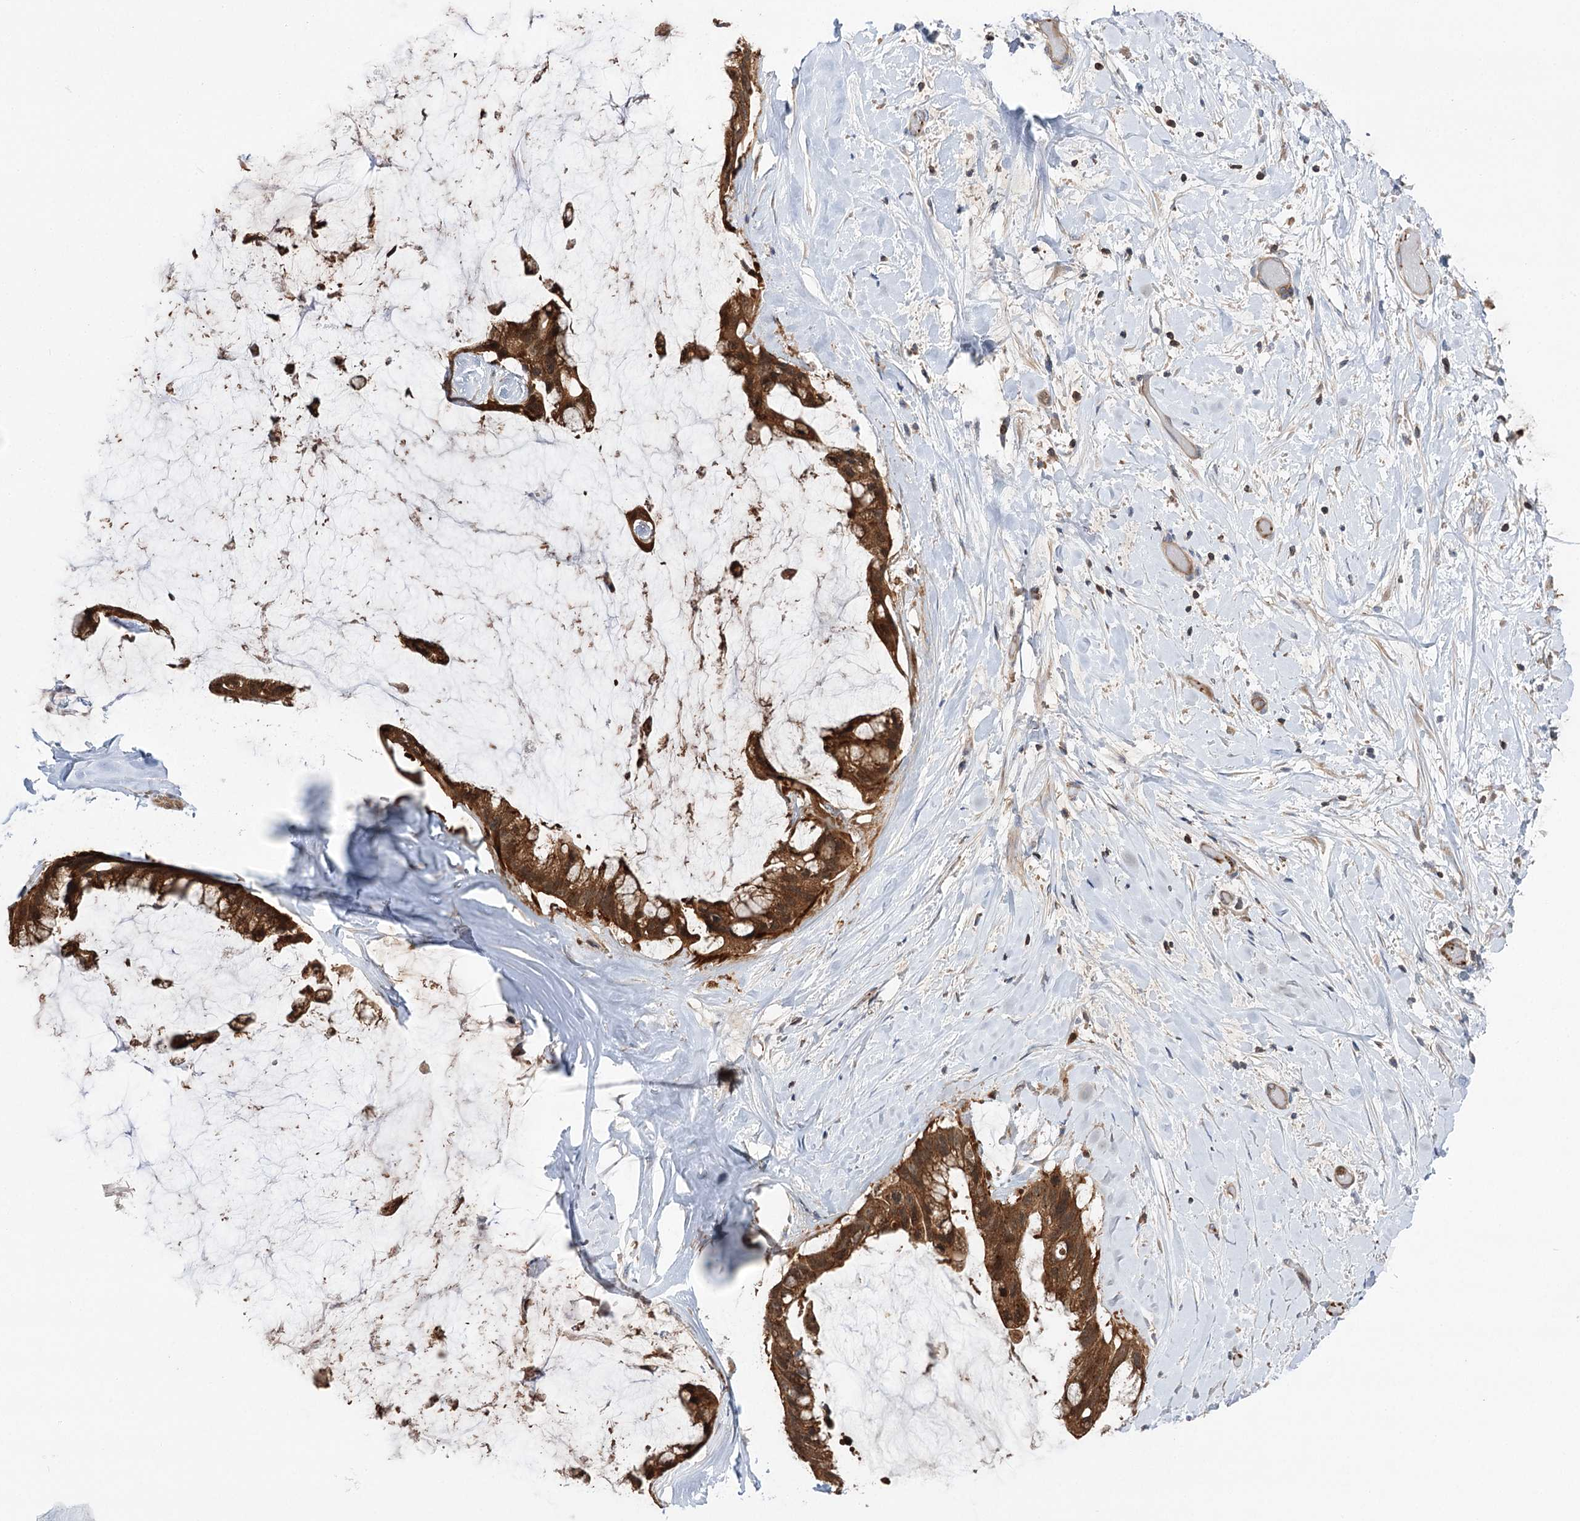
{"staining": {"intensity": "moderate", "quantity": ">75%", "location": "cytoplasmic/membranous"}, "tissue": "ovarian cancer", "cell_type": "Tumor cells", "image_type": "cancer", "snomed": [{"axis": "morphology", "description": "Cystadenocarcinoma, mucinous, NOS"}, {"axis": "topography", "description": "Ovary"}], "caption": "Moderate cytoplasmic/membranous expression for a protein is seen in approximately >75% of tumor cells of mucinous cystadenocarcinoma (ovarian) using immunohistochemistry.", "gene": "VPS37B", "patient": {"sex": "female", "age": 39}}